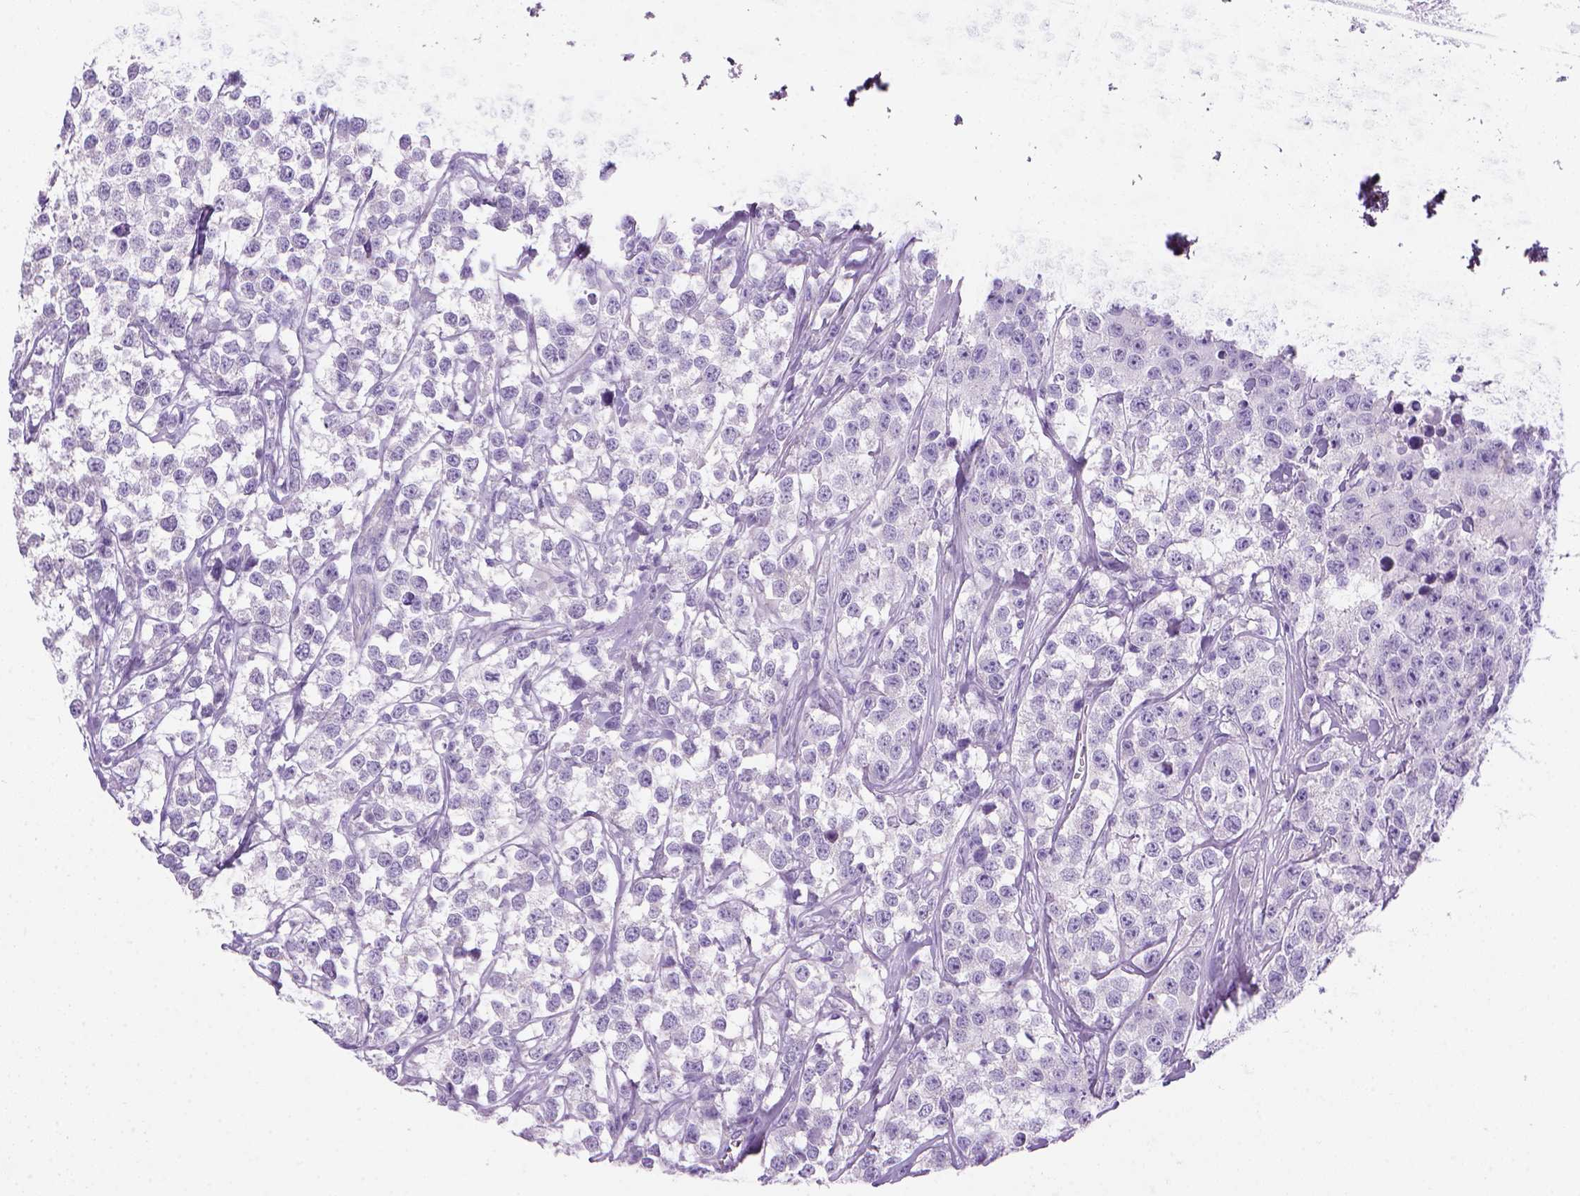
{"staining": {"intensity": "negative", "quantity": "none", "location": "none"}, "tissue": "testis cancer", "cell_type": "Tumor cells", "image_type": "cancer", "snomed": [{"axis": "morphology", "description": "Seminoma, NOS"}, {"axis": "topography", "description": "Testis"}], "caption": "The photomicrograph reveals no significant expression in tumor cells of seminoma (testis).", "gene": "ARHGEF33", "patient": {"sex": "male", "age": 59}}